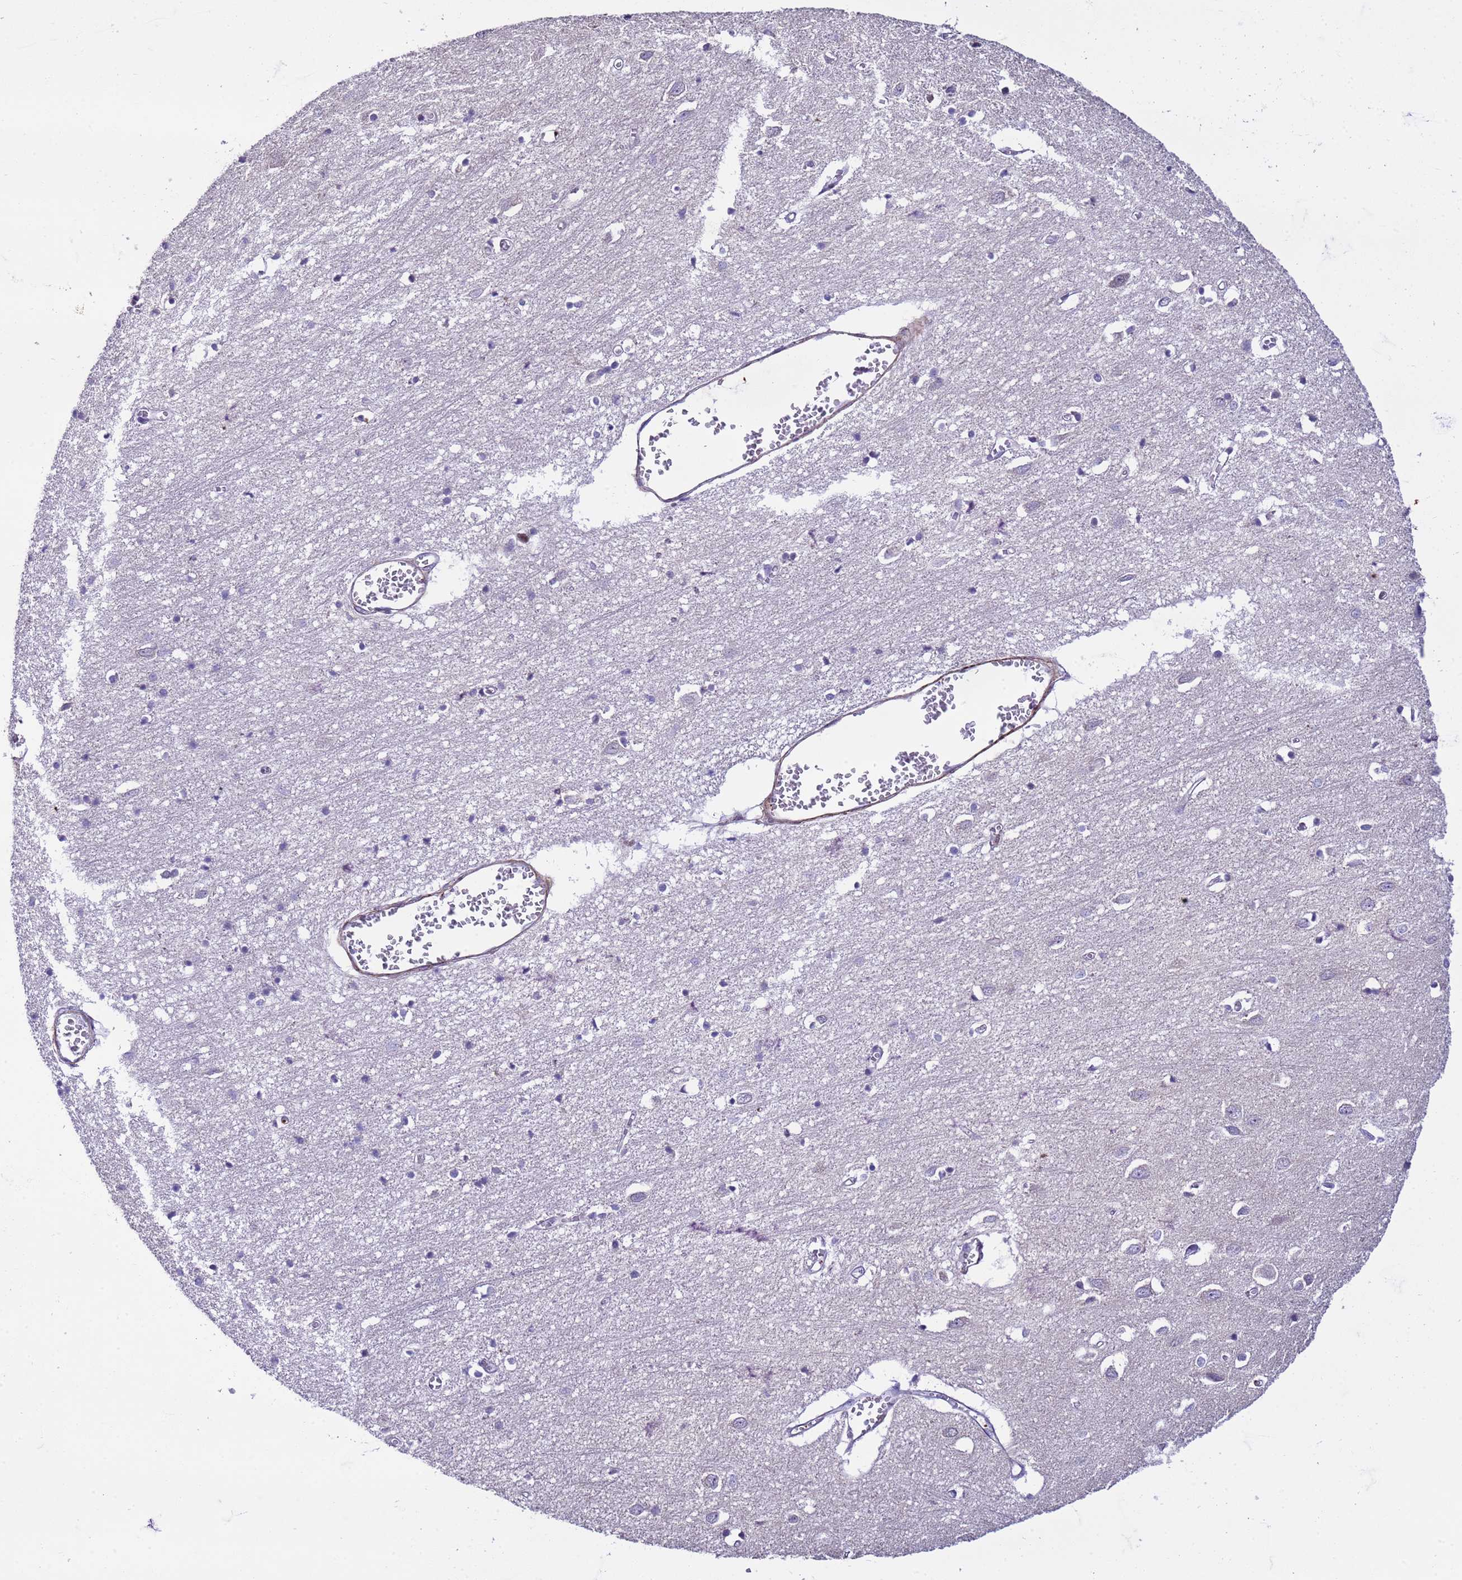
{"staining": {"intensity": "weak", "quantity": ">75%", "location": "cytoplasmic/membranous"}, "tissue": "cerebral cortex", "cell_type": "Endothelial cells", "image_type": "normal", "snomed": [{"axis": "morphology", "description": "Normal tissue, NOS"}, {"axis": "topography", "description": "Cerebral cortex"}], "caption": "Immunohistochemistry histopathology image of unremarkable human cerebral cortex stained for a protein (brown), which reveals low levels of weak cytoplasmic/membranous staining in about >75% of endothelial cells.", "gene": "GEN1", "patient": {"sex": "female", "age": 64}}